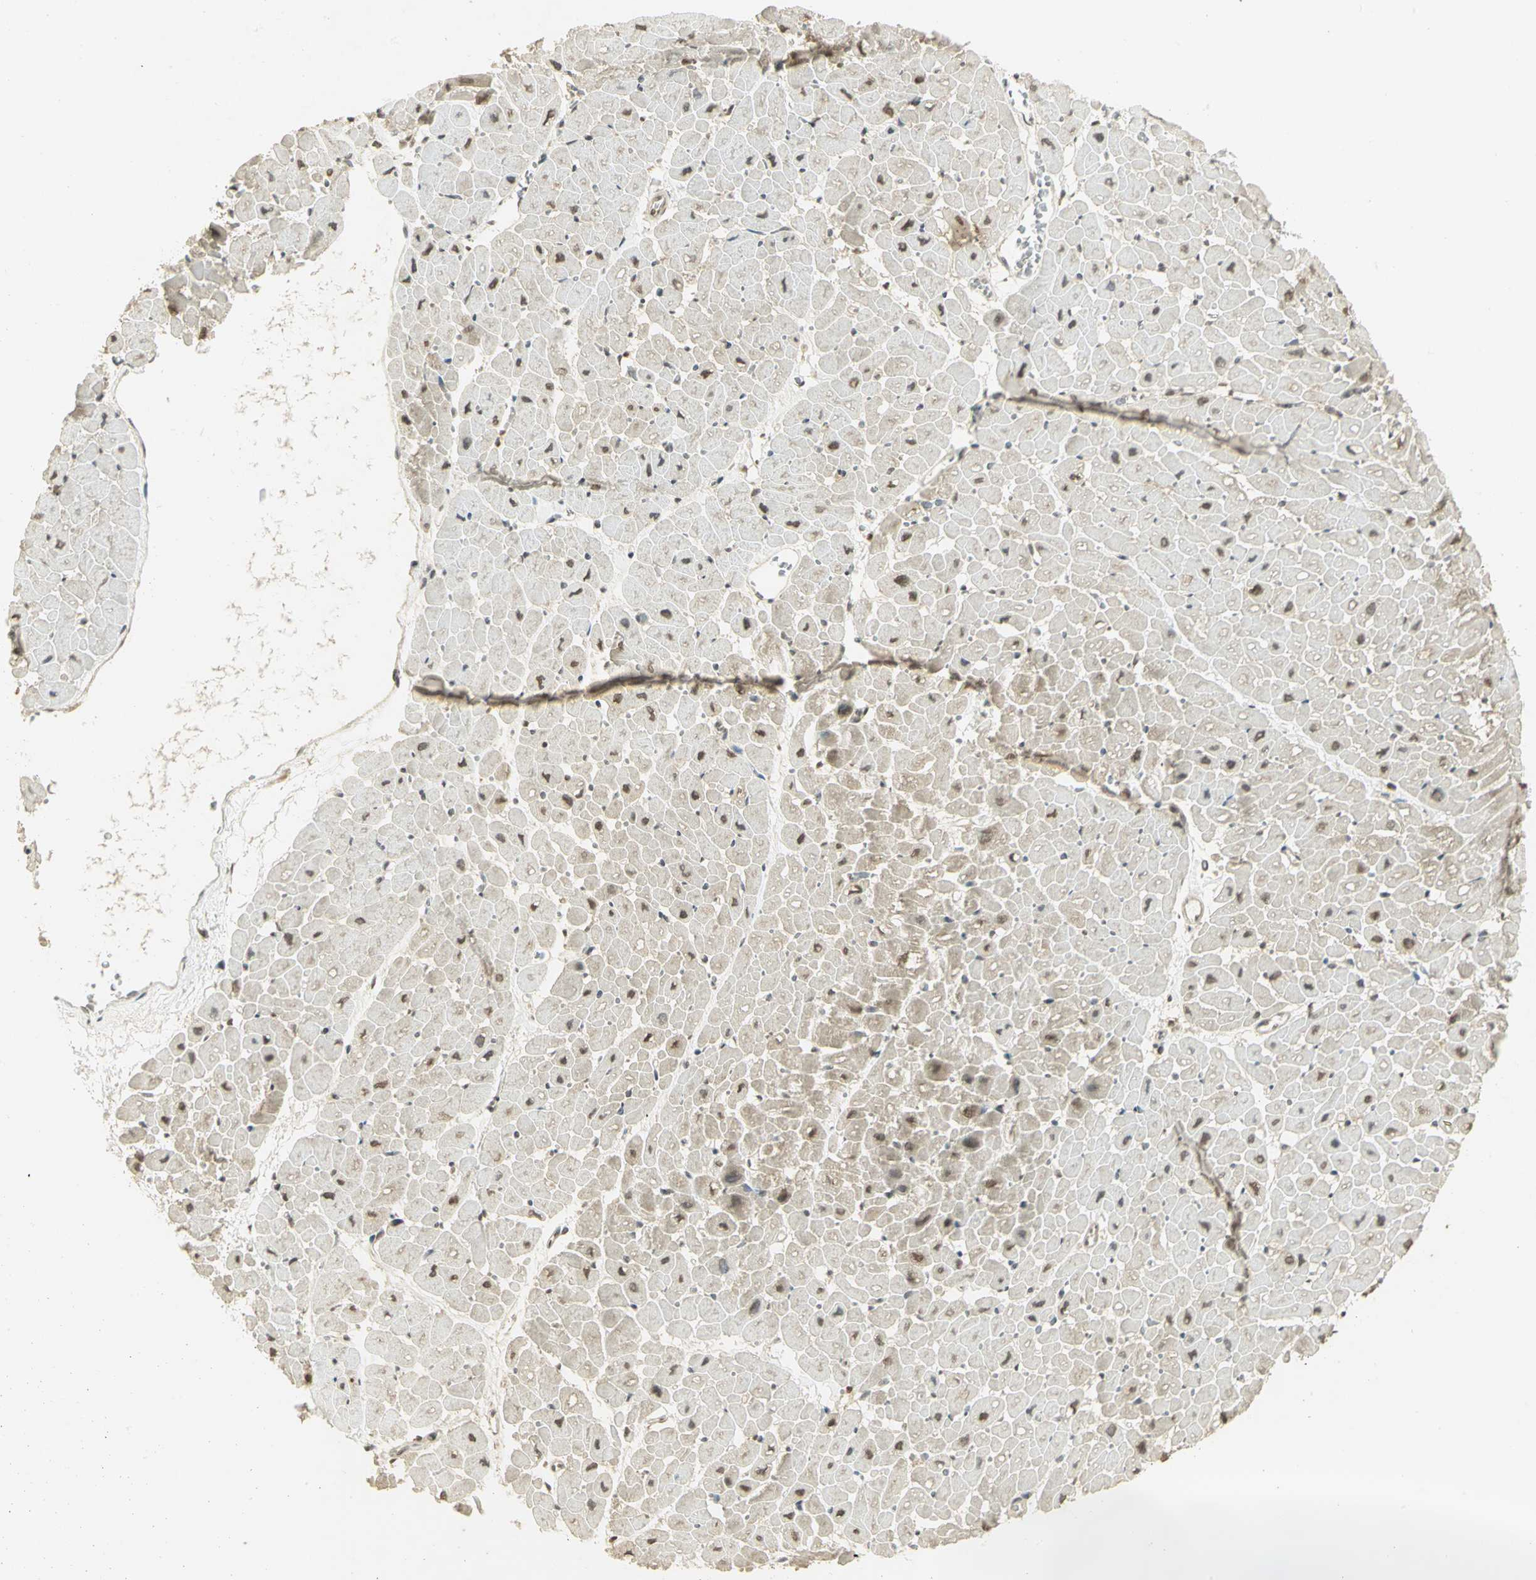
{"staining": {"intensity": "weak", "quantity": "25%-75%", "location": "nuclear"}, "tissue": "heart muscle", "cell_type": "Cardiomyocytes", "image_type": "normal", "snomed": [{"axis": "morphology", "description": "Normal tissue, NOS"}, {"axis": "topography", "description": "Heart"}], "caption": "IHC (DAB) staining of unremarkable human heart muscle exhibits weak nuclear protein expression in approximately 25%-75% of cardiomyocytes.", "gene": "CDC34", "patient": {"sex": "male", "age": 45}}